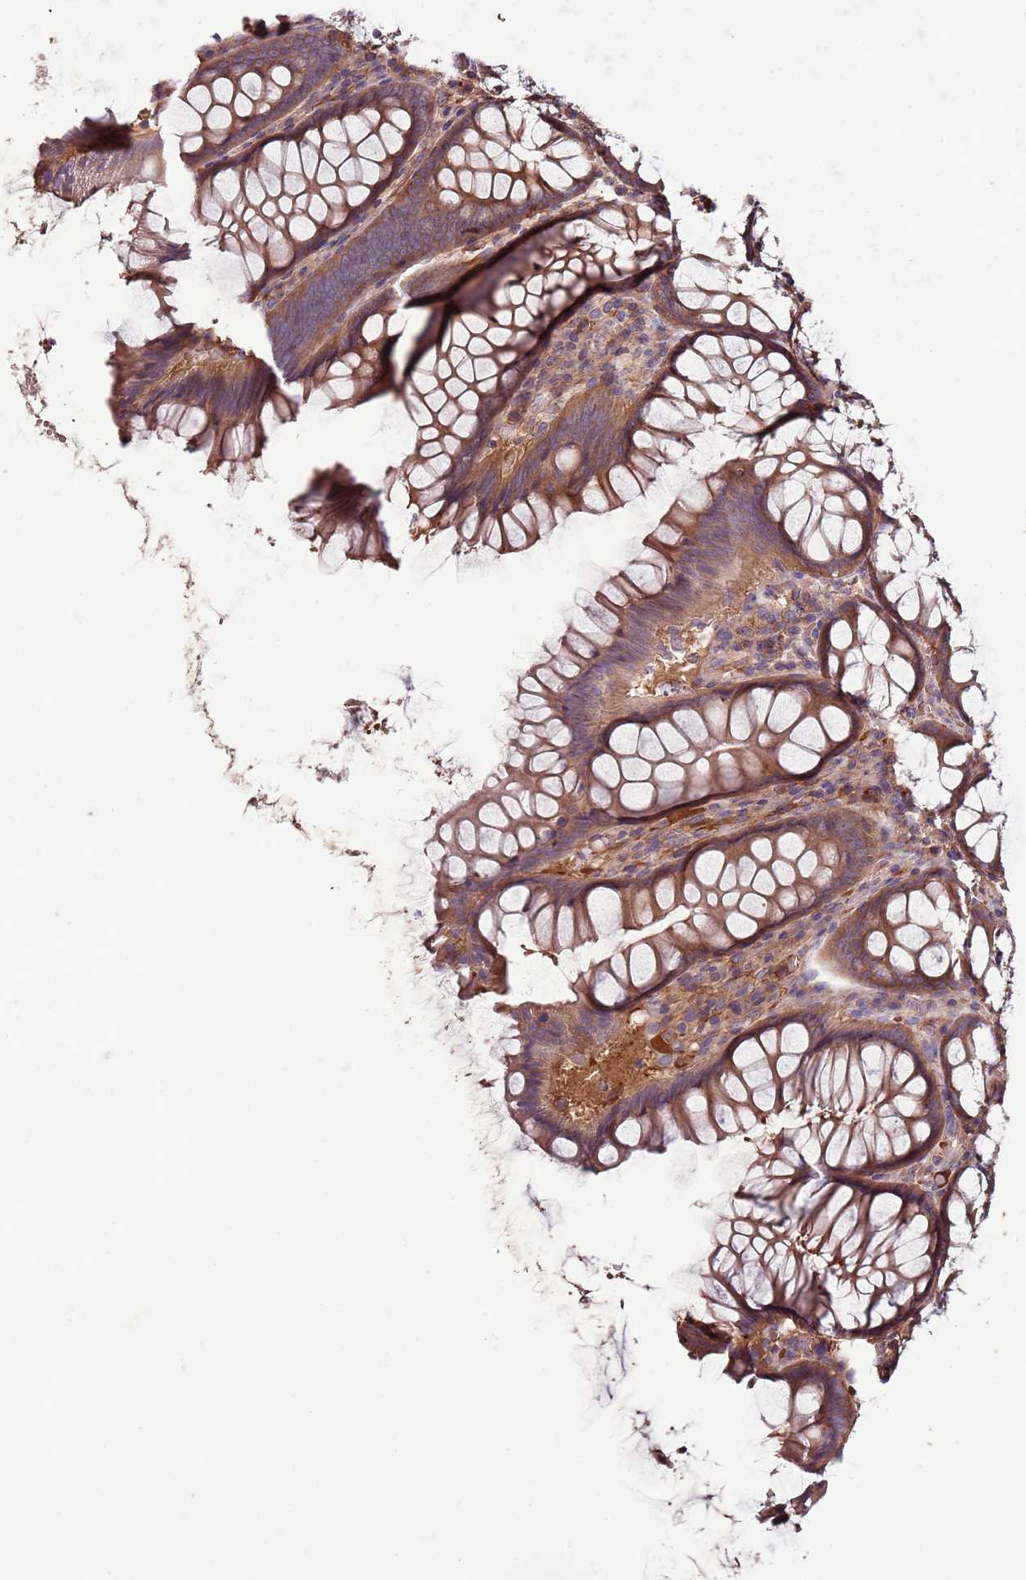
{"staining": {"intensity": "moderate", "quantity": ">75%", "location": "cytoplasmic/membranous"}, "tissue": "colon", "cell_type": "Endothelial cells", "image_type": "normal", "snomed": [{"axis": "morphology", "description": "Normal tissue, NOS"}, {"axis": "topography", "description": "Colon"}], "caption": "Endothelial cells show medium levels of moderate cytoplasmic/membranous expression in about >75% of cells in normal human colon.", "gene": "DENR", "patient": {"sex": "female", "age": 79}}